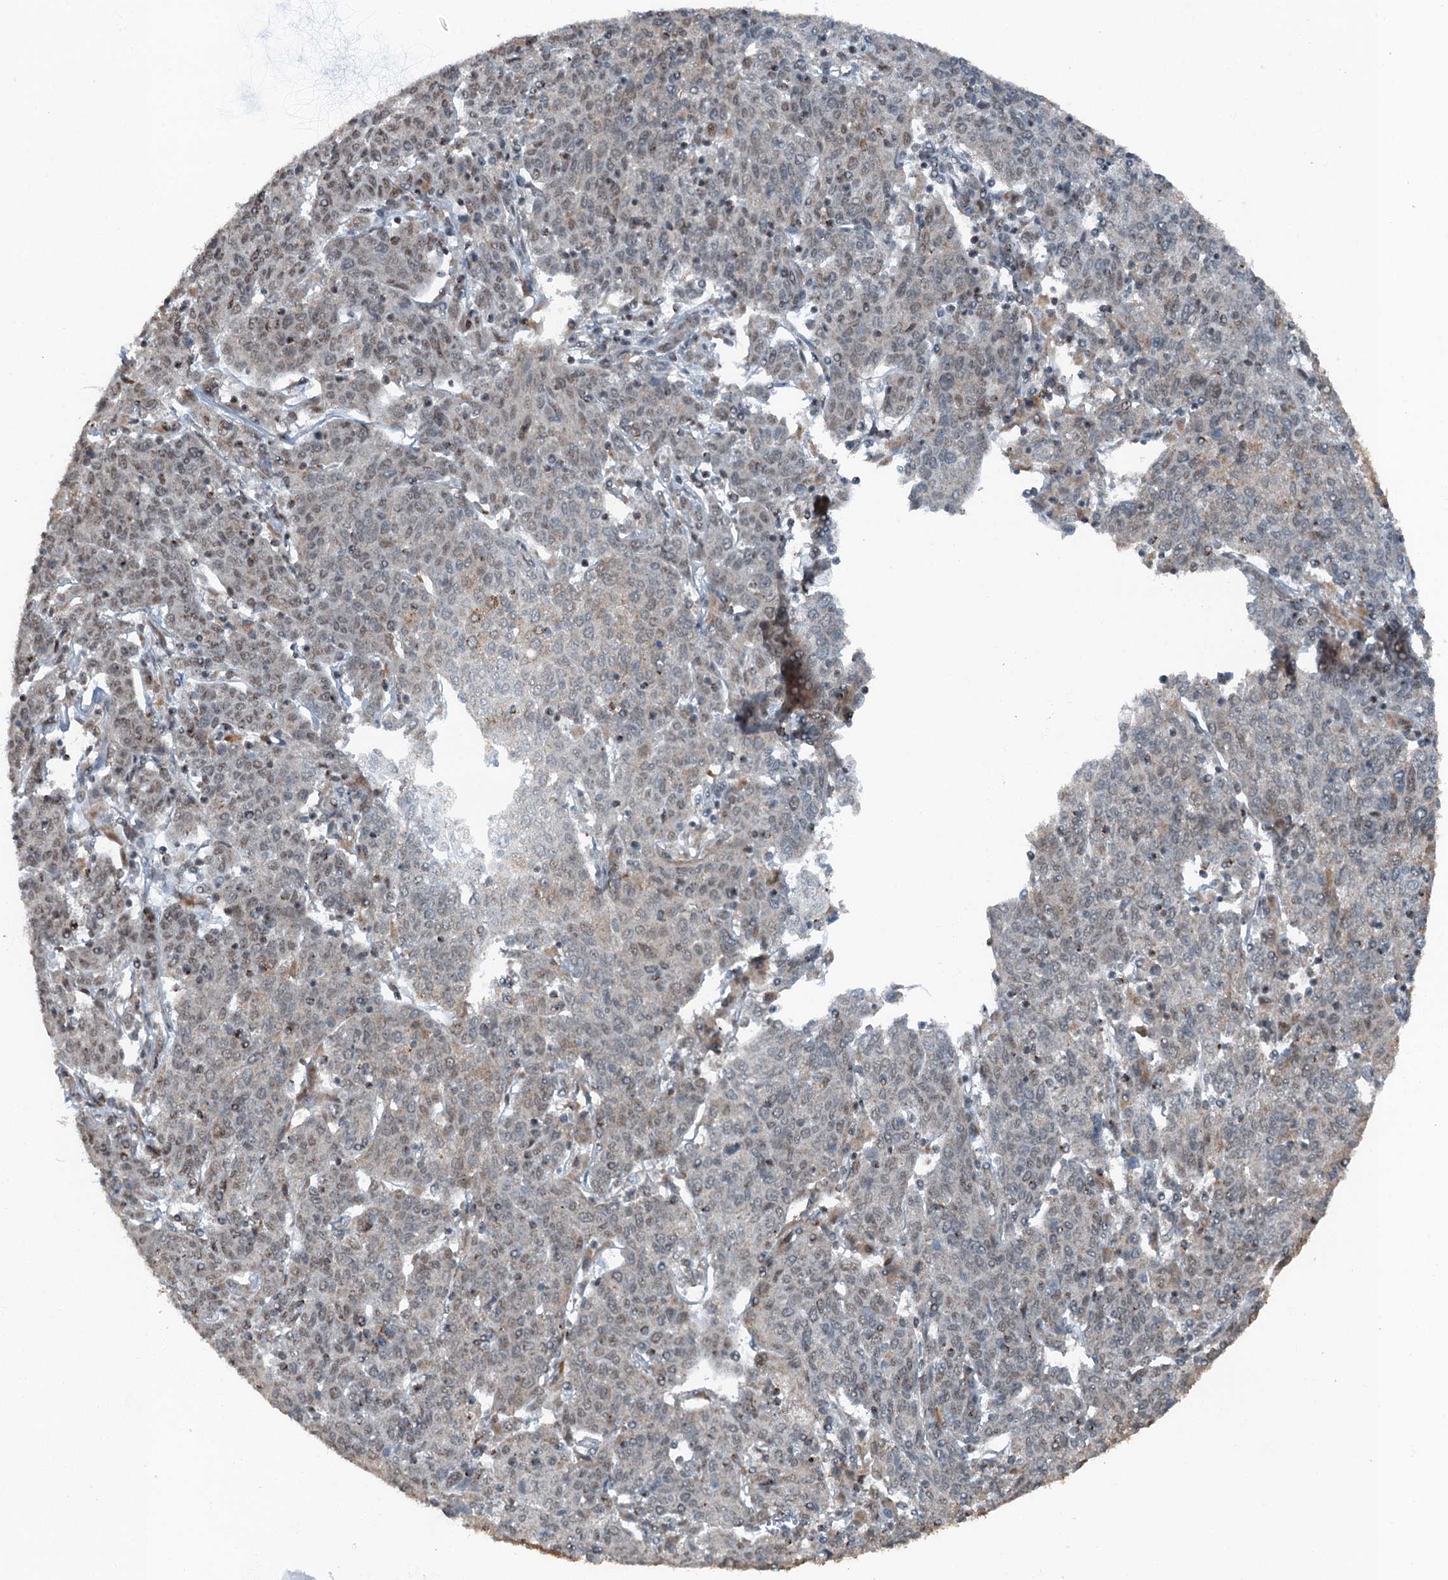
{"staining": {"intensity": "negative", "quantity": "none", "location": "none"}, "tissue": "cervical cancer", "cell_type": "Tumor cells", "image_type": "cancer", "snomed": [{"axis": "morphology", "description": "Squamous cell carcinoma, NOS"}, {"axis": "topography", "description": "Cervix"}], "caption": "High magnification brightfield microscopy of cervical cancer stained with DAB (brown) and counterstained with hematoxylin (blue): tumor cells show no significant staining.", "gene": "BMERB1", "patient": {"sex": "female", "age": 67}}